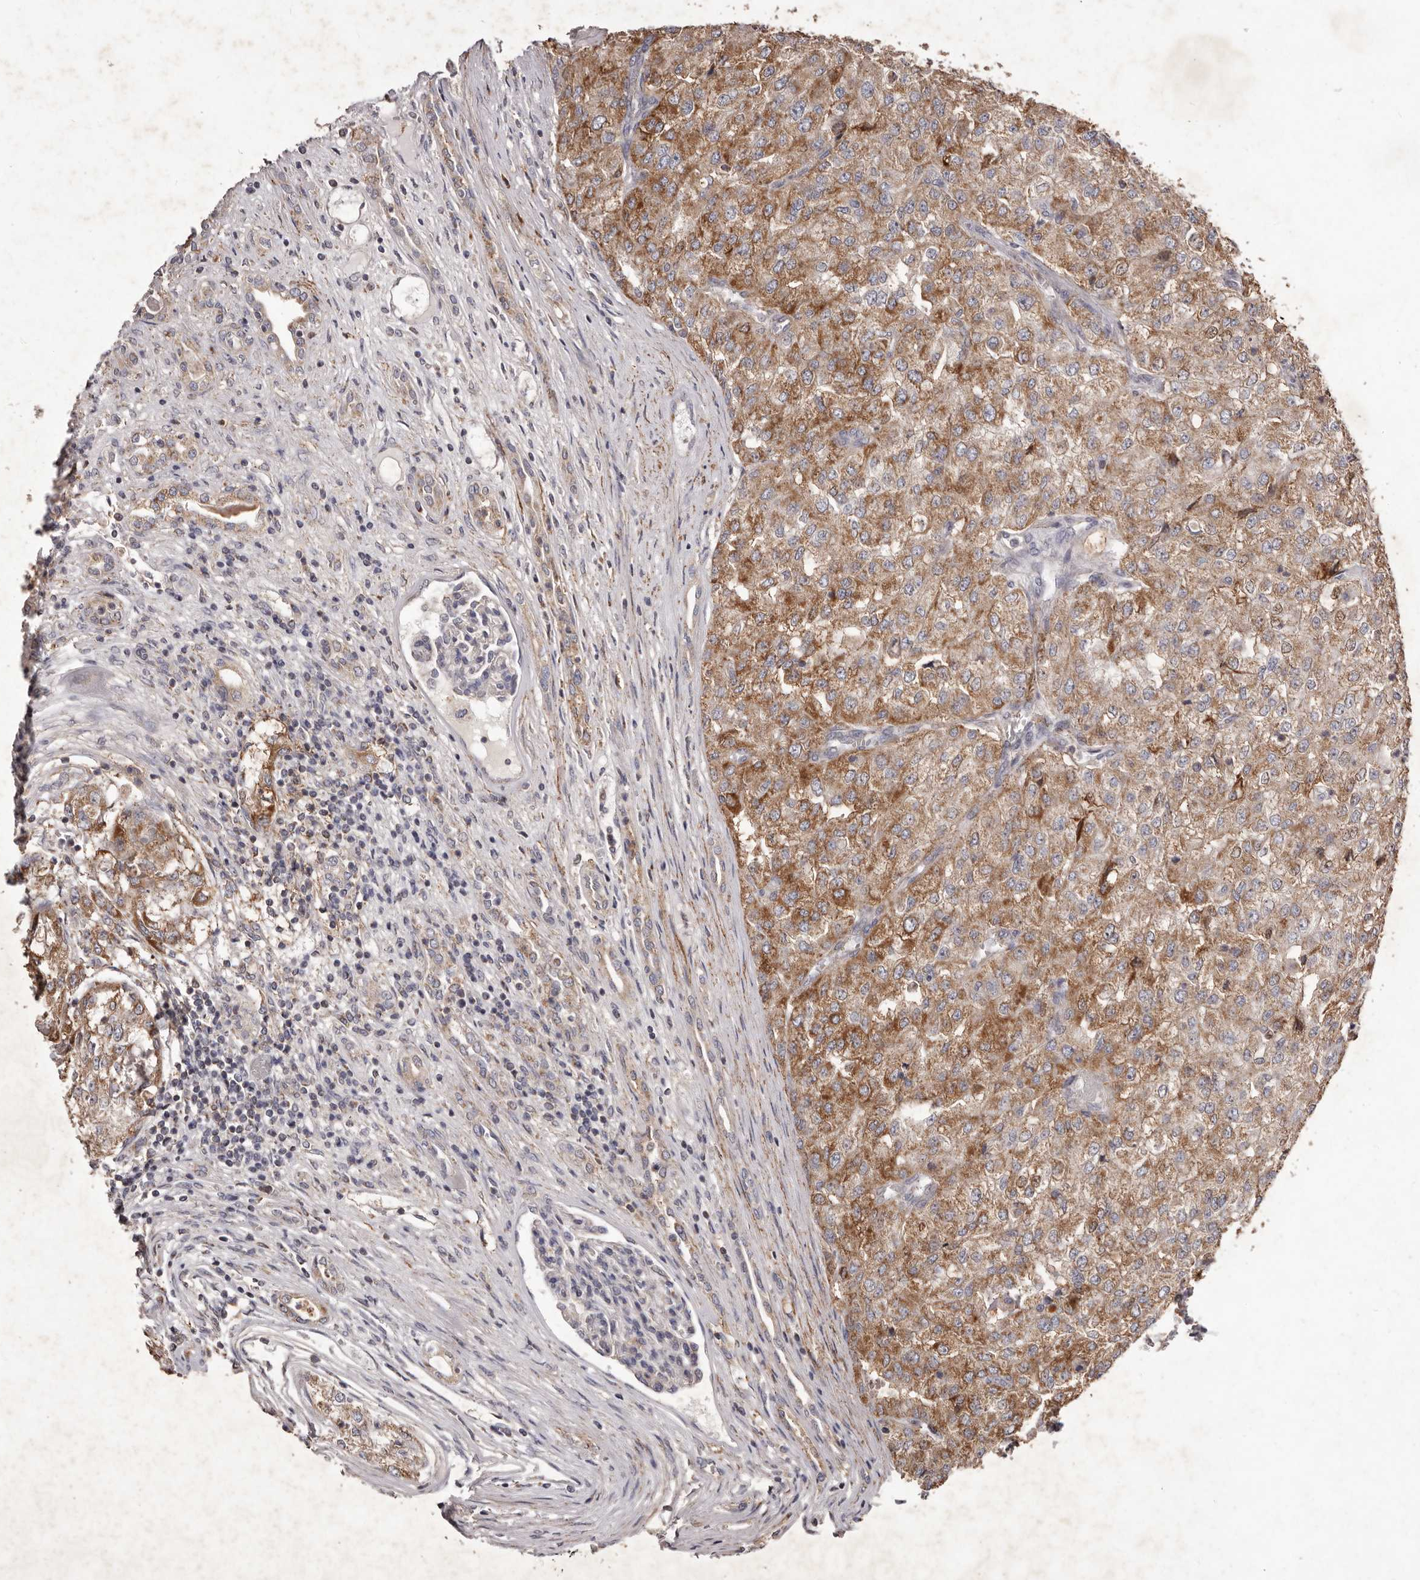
{"staining": {"intensity": "moderate", "quantity": ">75%", "location": "cytoplasmic/membranous"}, "tissue": "renal cancer", "cell_type": "Tumor cells", "image_type": "cancer", "snomed": [{"axis": "morphology", "description": "Adenocarcinoma, NOS"}, {"axis": "topography", "description": "Kidney"}], "caption": "Immunohistochemistry staining of renal cancer (adenocarcinoma), which demonstrates medium levels of moderate cytoplasmic/membranous staining in approximately >75% of tumor cells indicating moderate cytoplasmic/membranous protein expression. The staining was performed using DAB (3,3'-diaminobenzidine) (brown) for protein detection and nuclei were counterstained in hematoxylin (blue).", "gene": "CXCL14", "patient": {"sex": "female", "age": 54}}